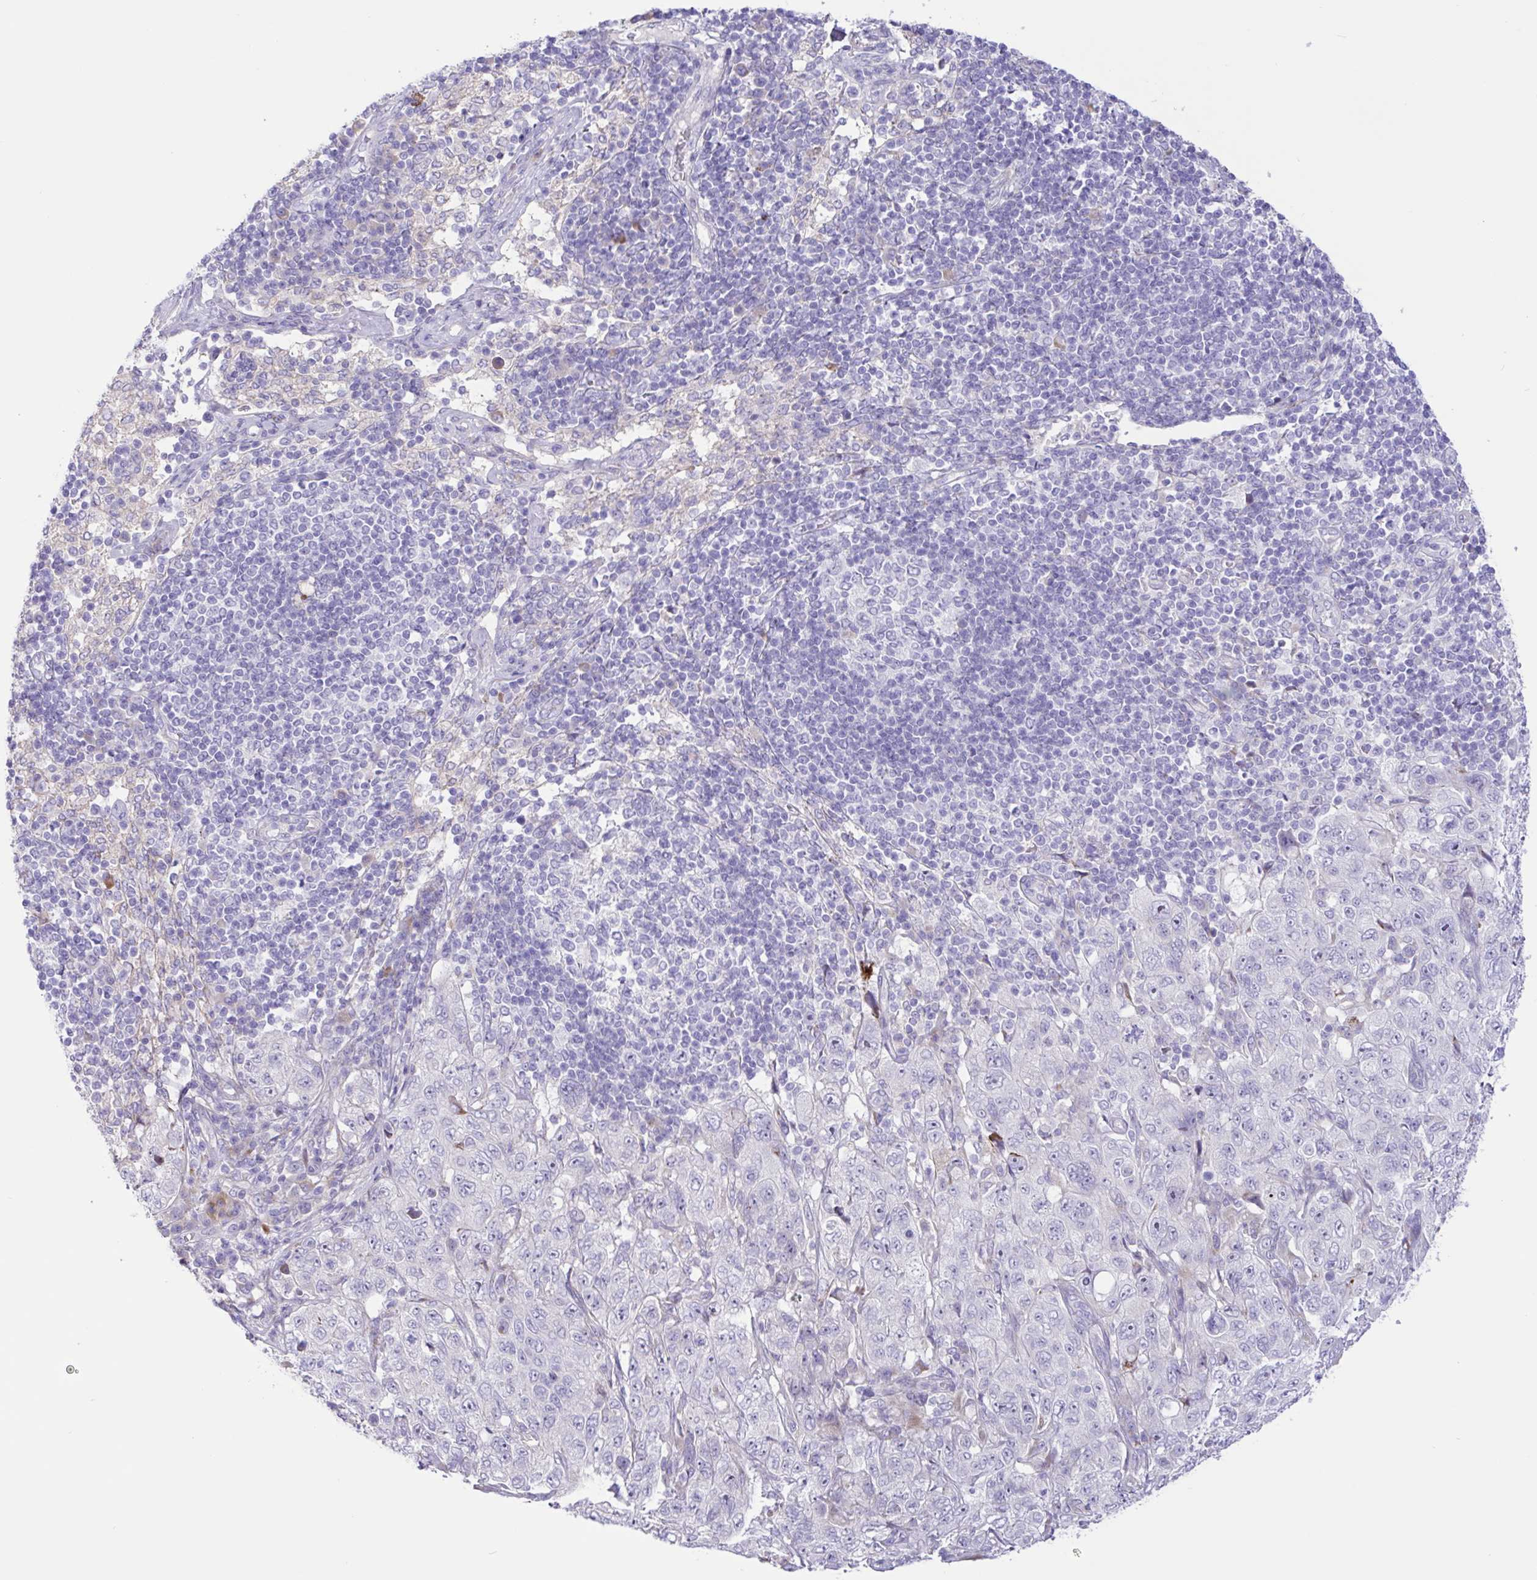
{"staining": {"intensity": "negative", "quantity": "none", "location": "none"}, "tissue": "pancreatic cancer", "cell_type": "Tumor cells", "image_type": "cancer", "snomed": [{"axis": "morphology", "description": "Adenocarcinoma, NOS"}, {"axis": "topography", "description": "Pancreas"}], "caption": "Micrograph shows no significant protein expression in tumor cells of pancreatic adenocarcinoma.", "gene": "DSC3", "patient": {"sex": "male", "age": 68}}